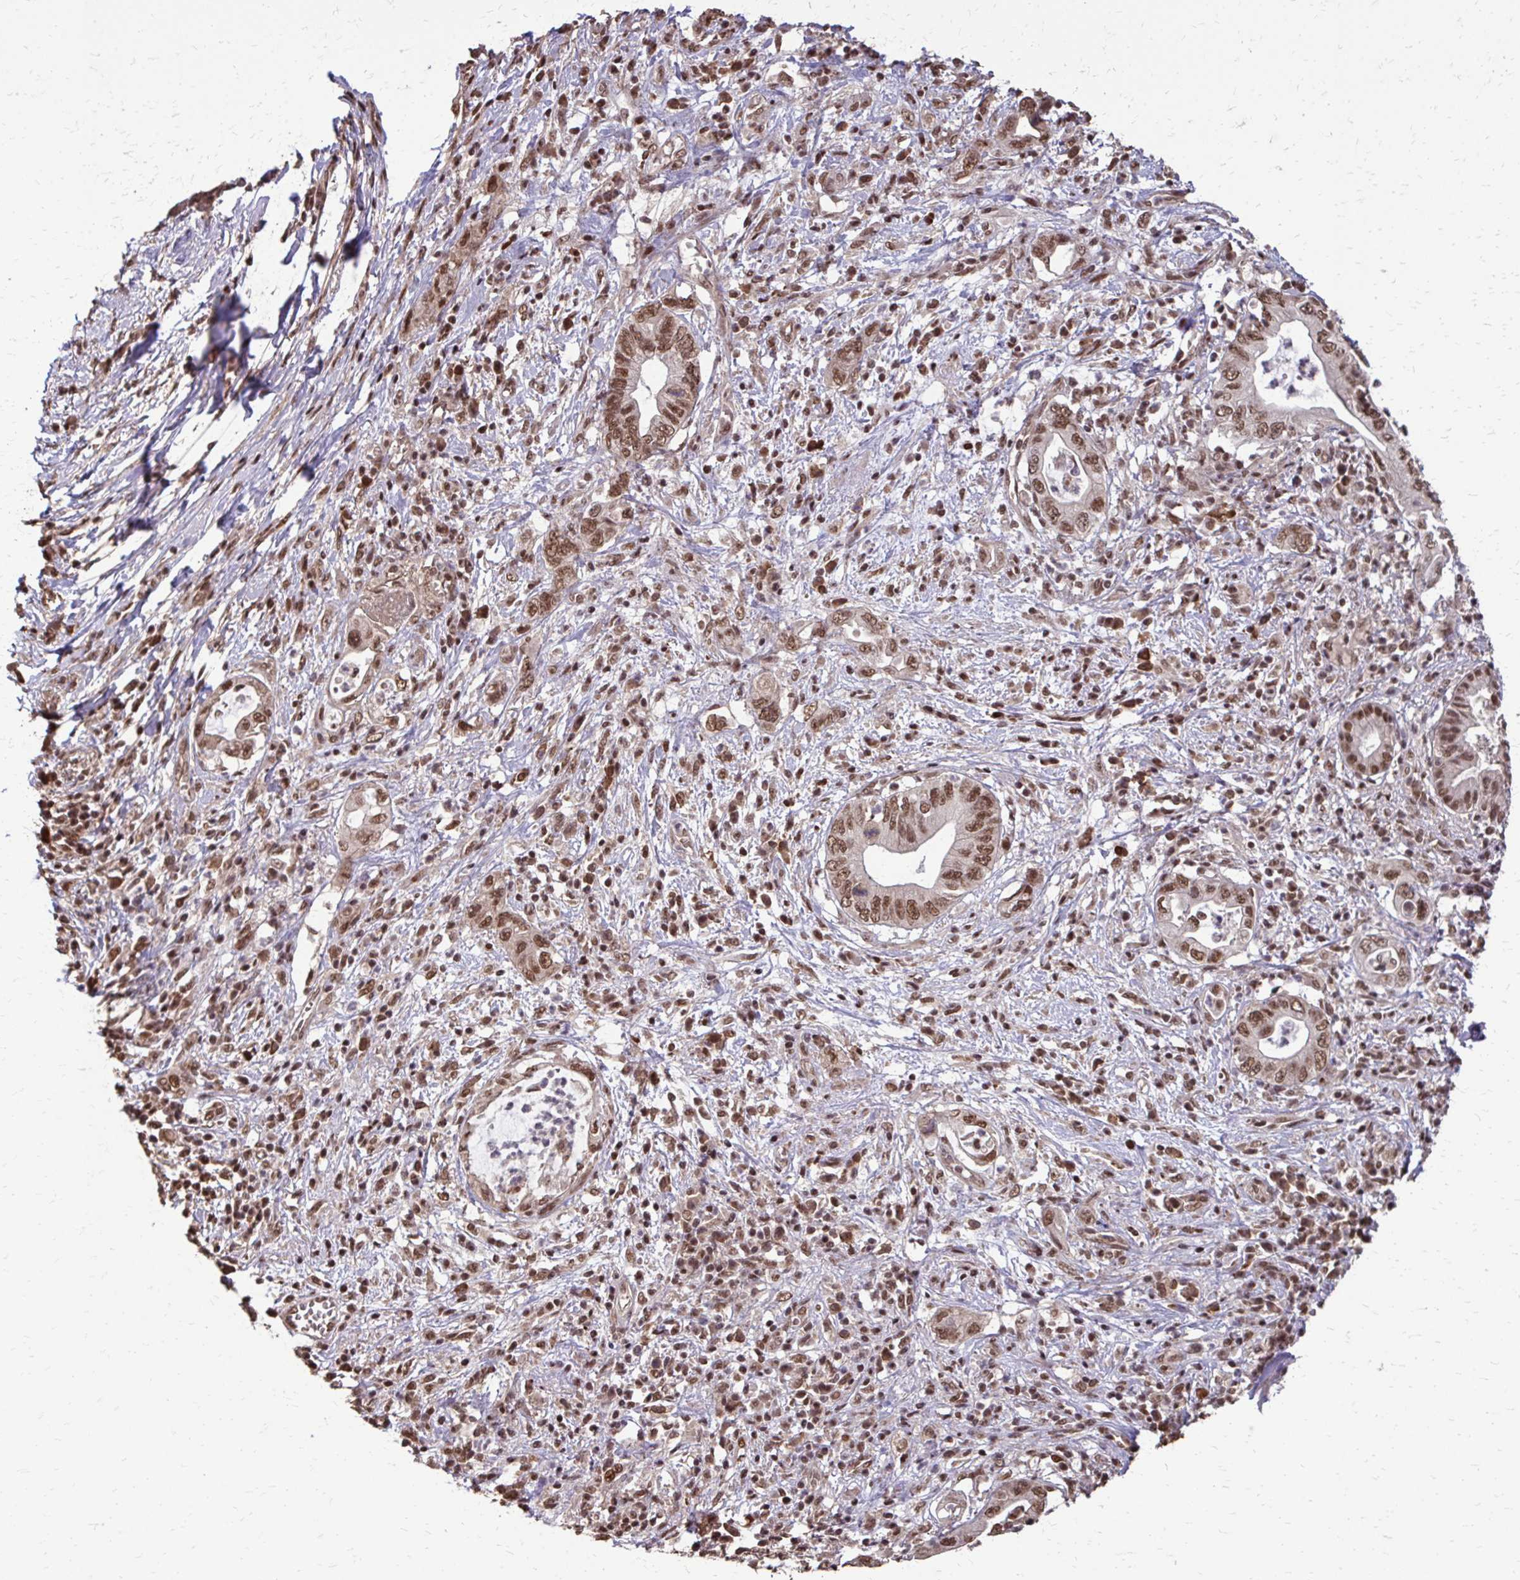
{"staining": {"intensity": "moderate", "quantity": ">75%", "location": "nuclear"}, "tissue": "pancreatic cancer", "cell_type": "Tumor cells", "image_type": "cancer", "snomed": [{"axis": "morphology", "description": "Adenocarcinoma, NOS"}, {"axis": "topography", "description": "Pancreas"}], "caption": "Immunohistochemical staining of human pancreatic cancer (adenocarcinoma) demonstrates medium levels of moderate nuclear positivity in about >75% of tumor cells.", "gene": "SS18", "patient": {"sex": "female", "age": 72}}